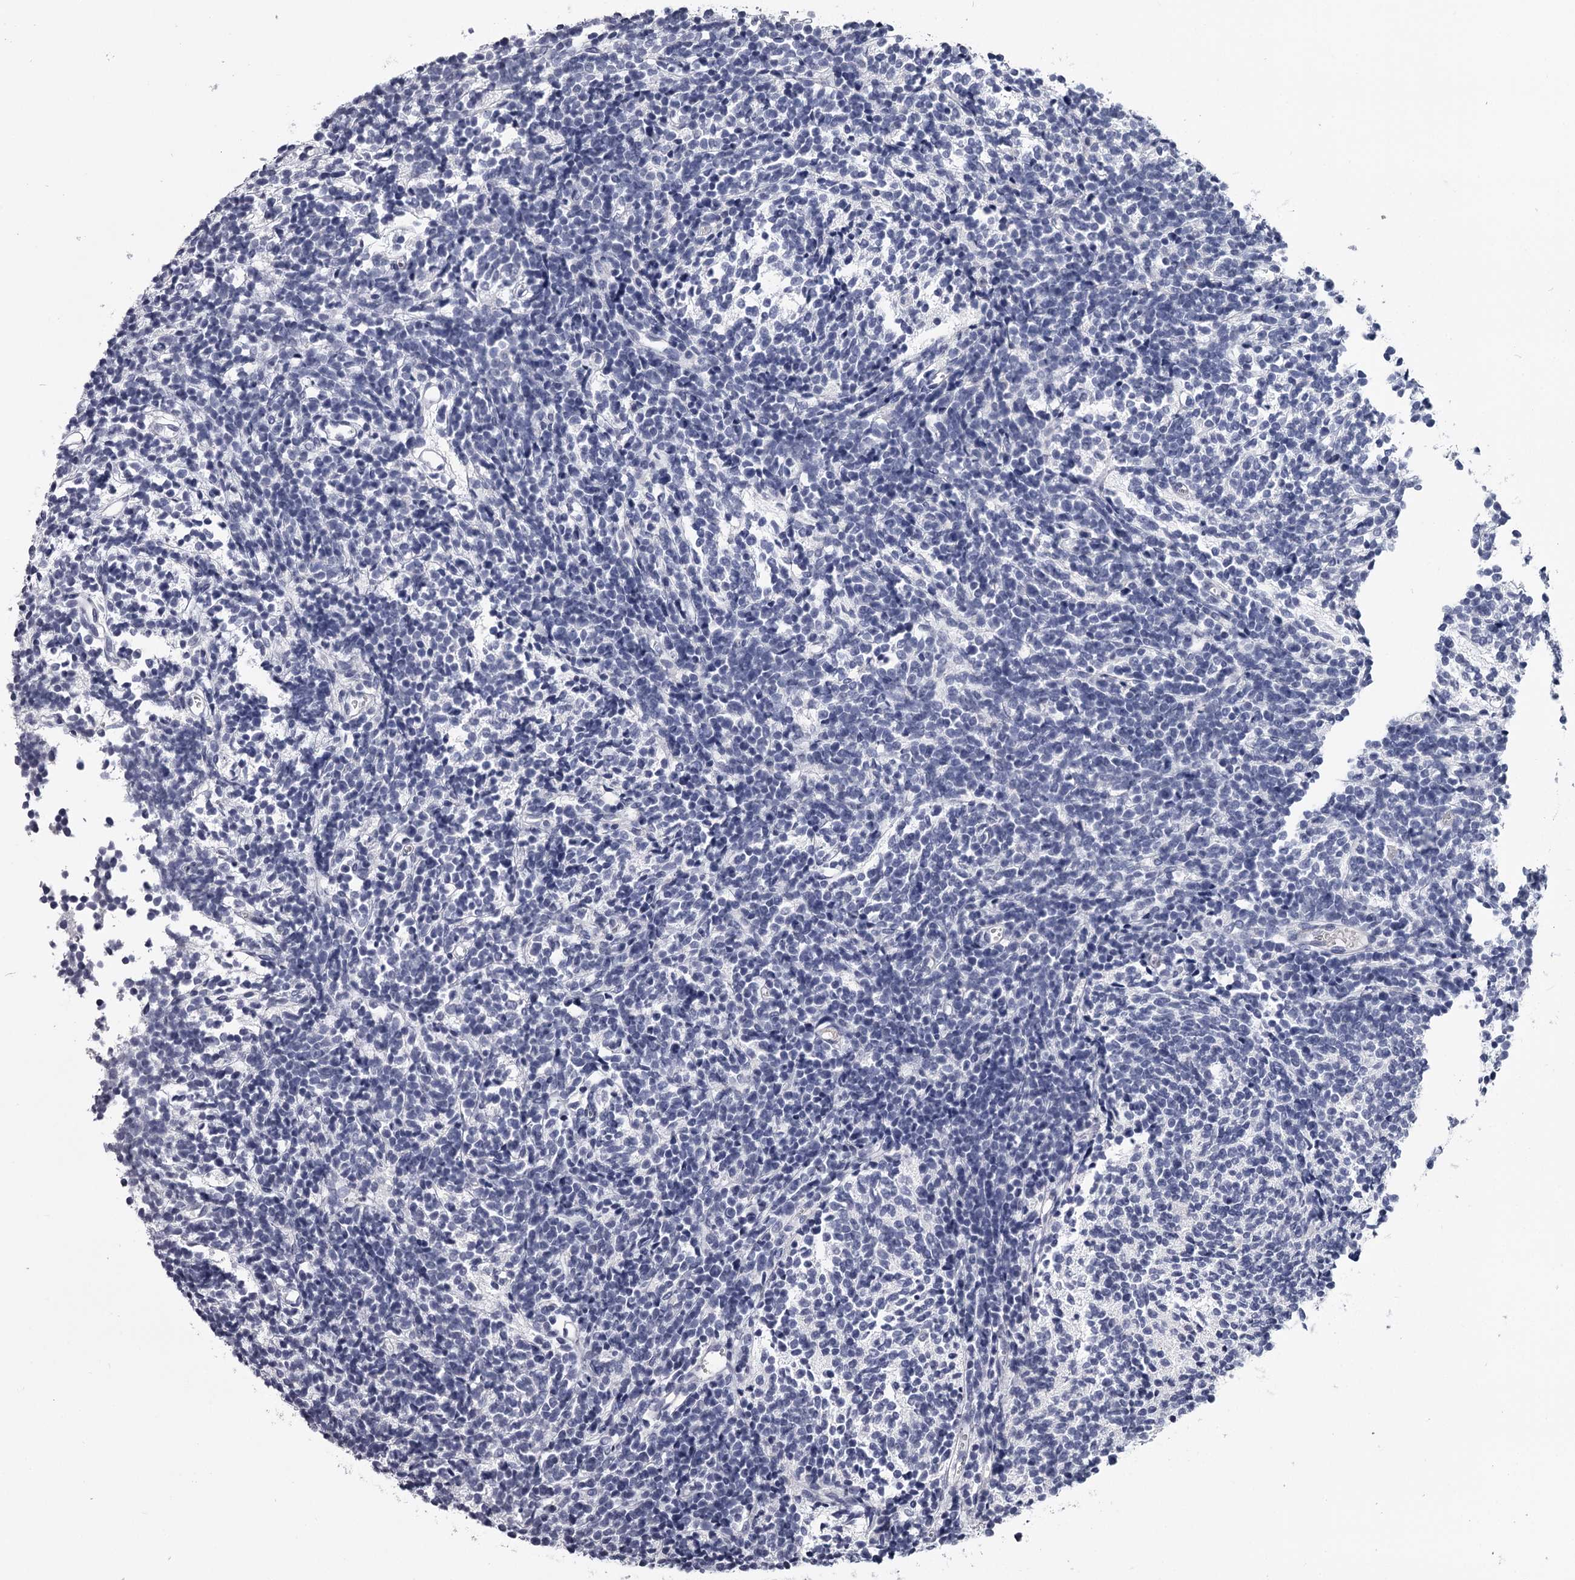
{"staining": {"intensity": "negative", "quantity": "none", "location": "none"}, "tissue": "glioma", "cell_type": "Tumor cells", "image_type": "cancer", "snomed": [{"axis": "morphology", "description": "Glioma, malignant, Low grade"}, {"axis": "topography", "description": "Brain"}], "caption": "Immunohistochemistry histopathology image of neoplastic tissue: malignant low-grade glioma stained with DAB (3,3'-diaminobenzidine) reveals no significant protein staining in tumor cells.", "gene": "GSTO1", "patient": {"sex": "female", "age": 1}}